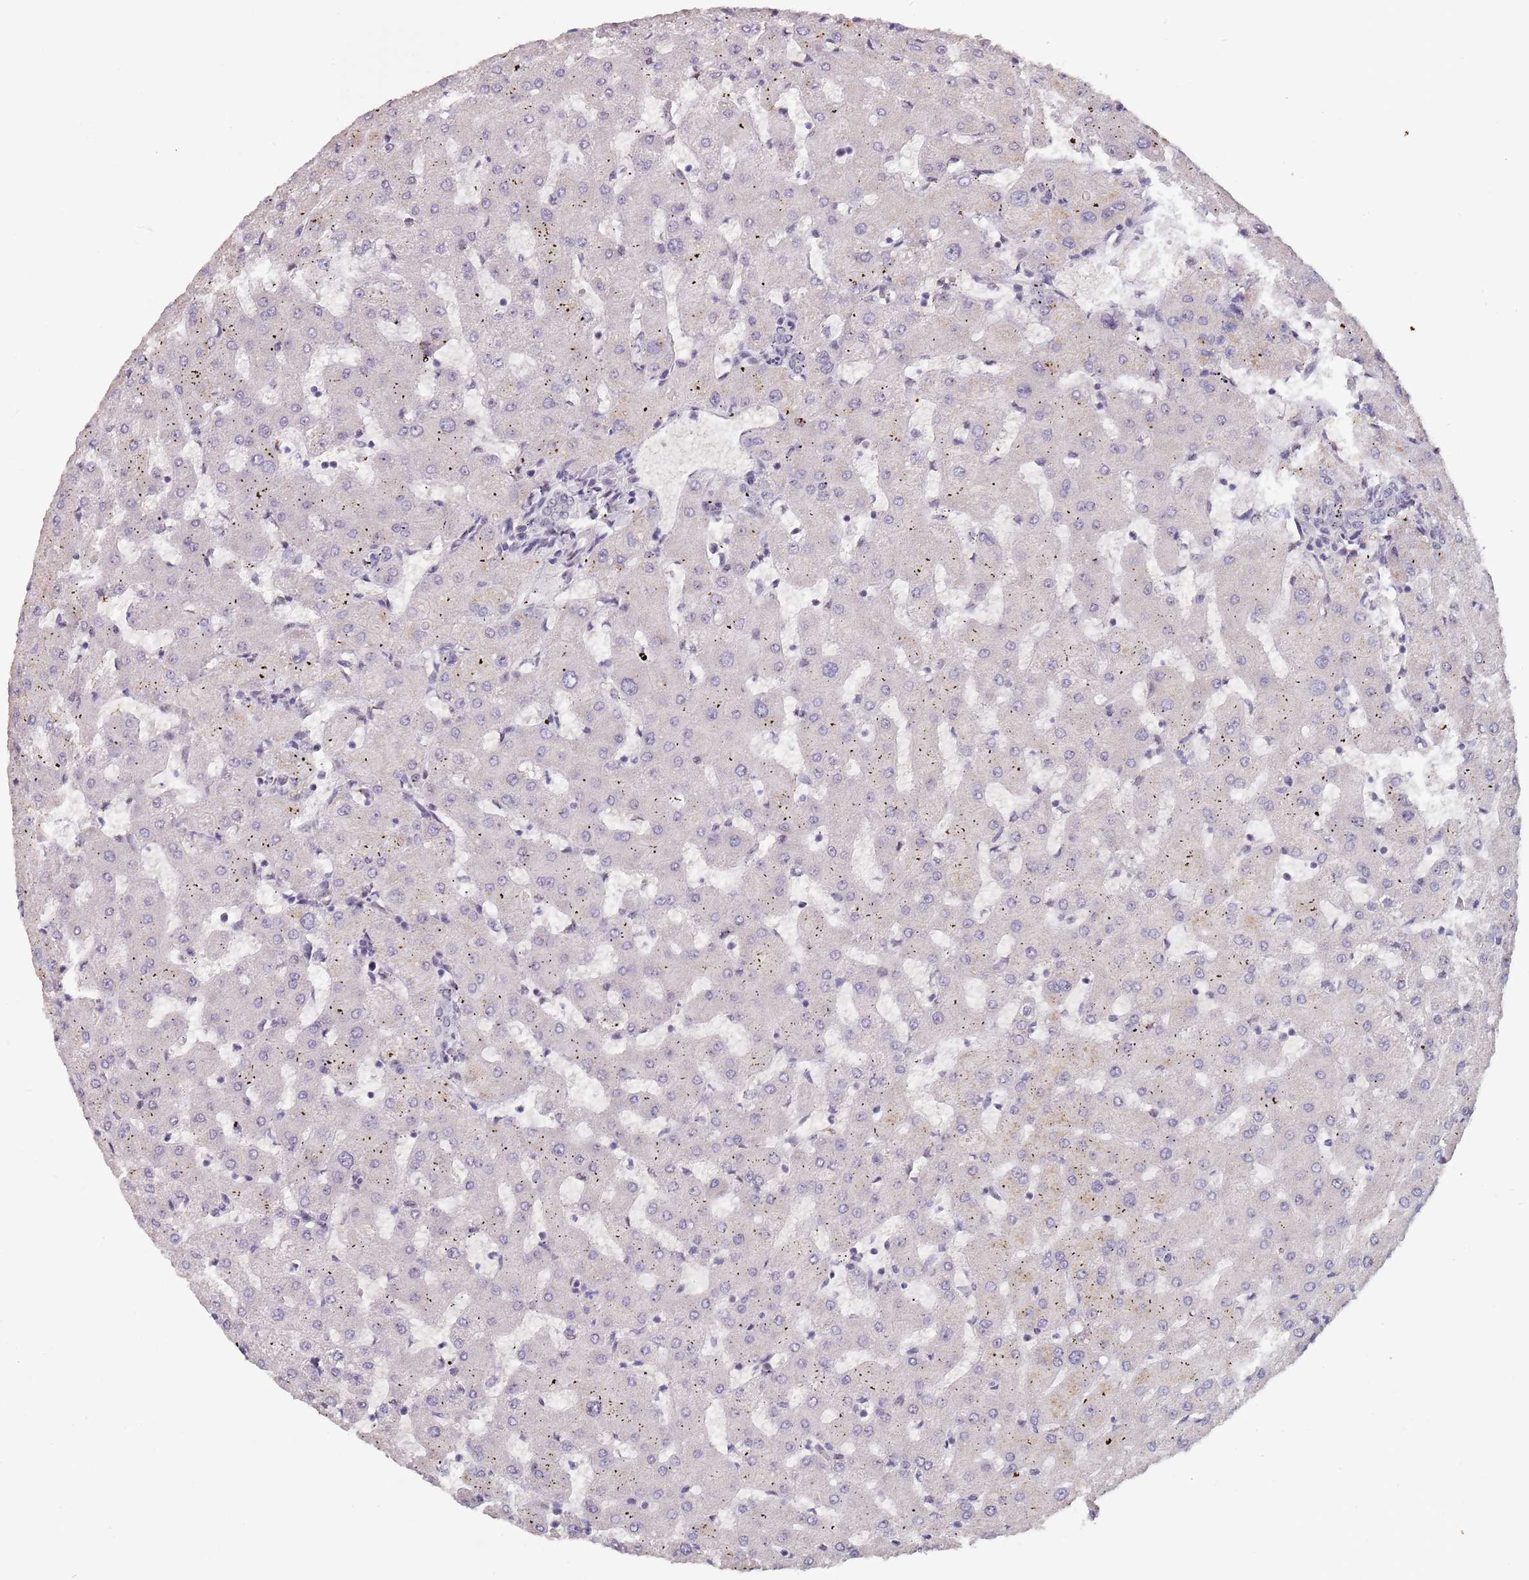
{"staining": {"intensity": "negative", "quantity": "none", "location": "none"}, "tissue": "liver", "cell_type": "Cholangiocytes", "image_type": "normal", "snomed": [{"axis": "morphology", "description": "Normal tissue, NOS"}, {"axis": "topography", "description": "Liver"}], "caption": "Cholangiocytes show no significant protein positivity in normal liver. Nuclei are stained in blue.", "gene": "CIZ1", "patient": {"sex": "female", "age": 63}}